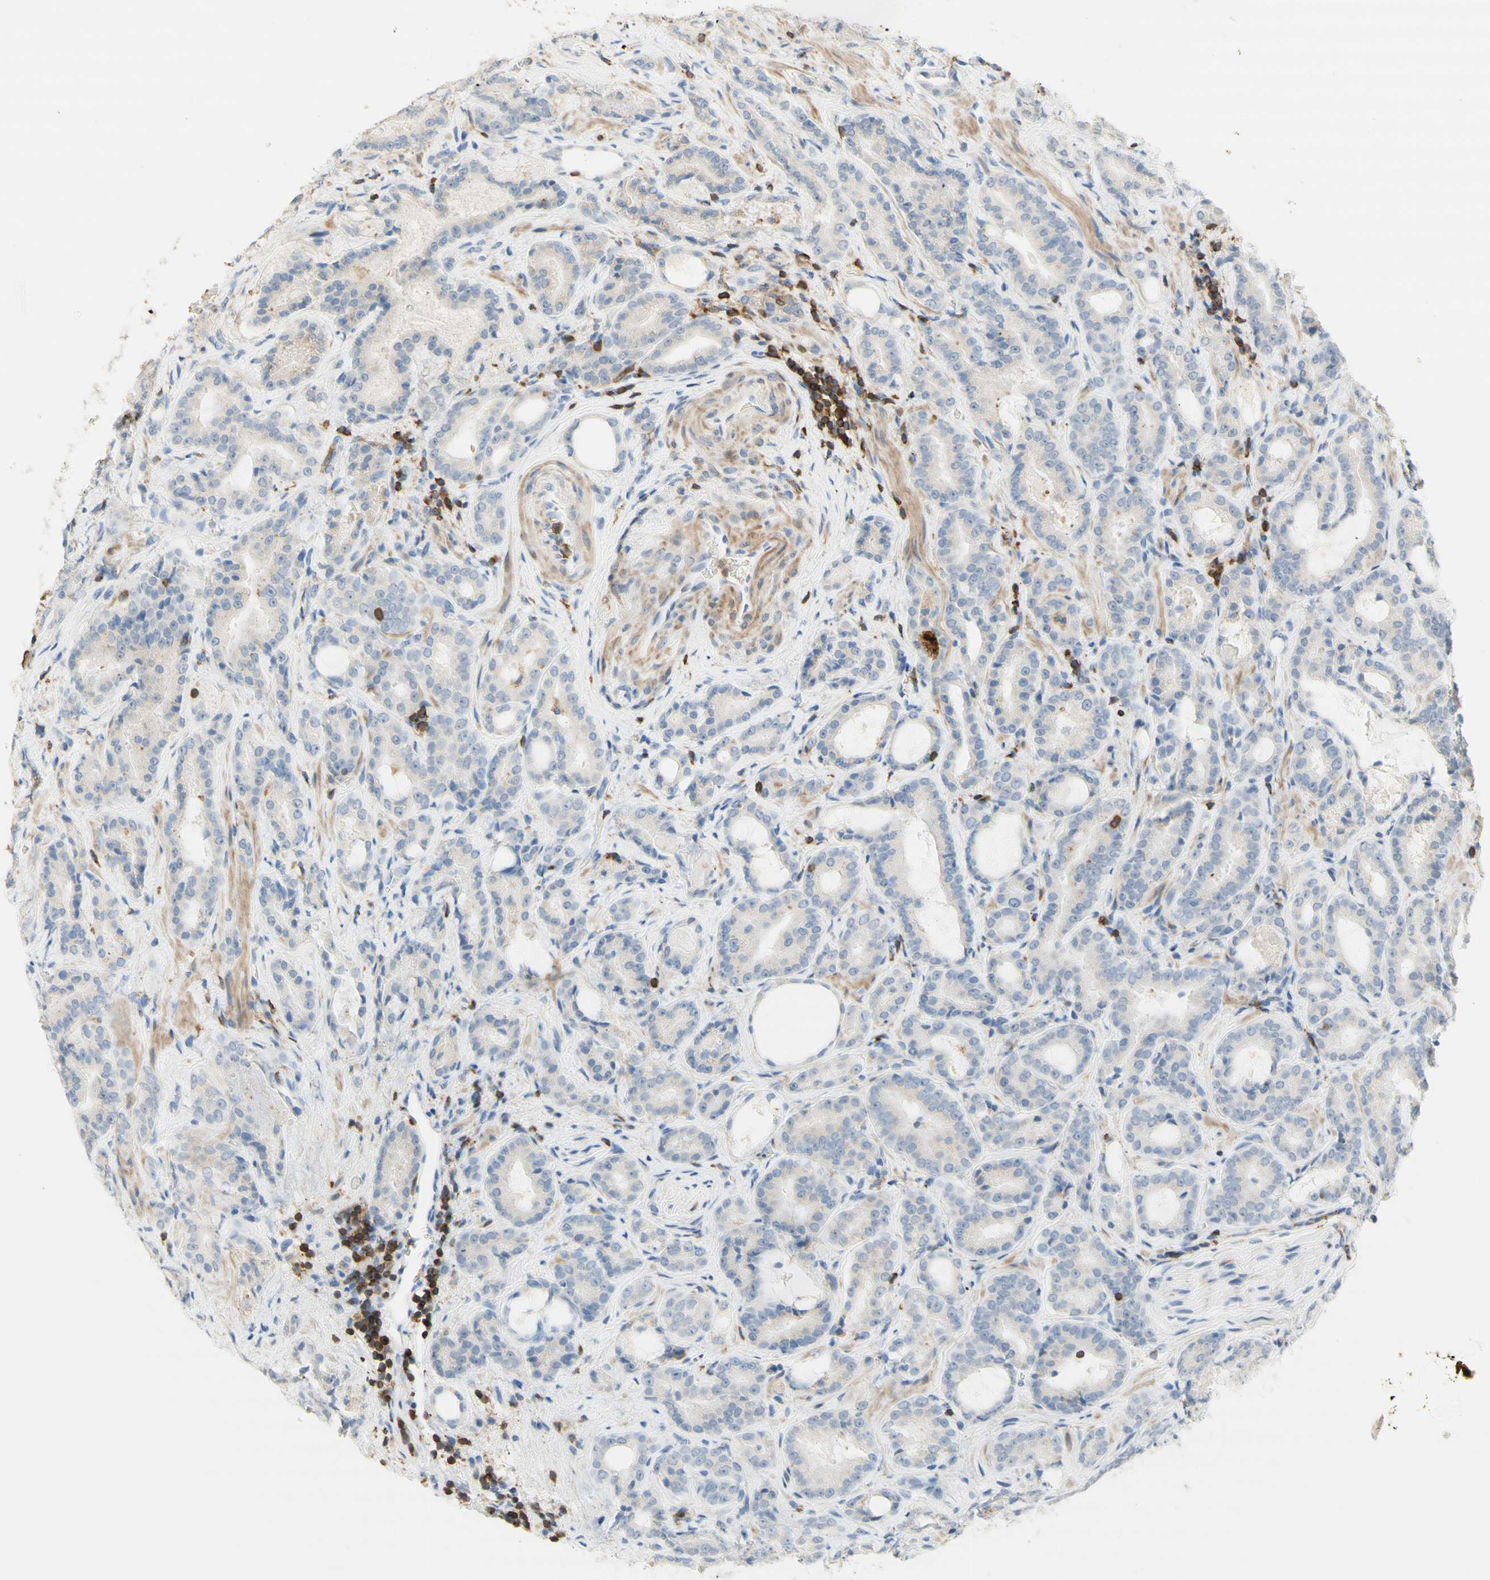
{"staining": {"intensity": "negative", "quantity": "none", "location": "none"}, "tissue": "prostate cancer", "cell_type": "Tumor cells", "image_type": "cancer", "snomed": [{"axis": "morphology", "description": "Adenocarcinoma, Low grade"}, {"axis": "topography", "description": "Prostate"}], "caption": "Immunohistochemistry of human prostate adenocarcinoma (low-grade) shows no positivity in tumor cells.", "gene": "SPINK6", "patient": {"sex": "male", "age": 60}}